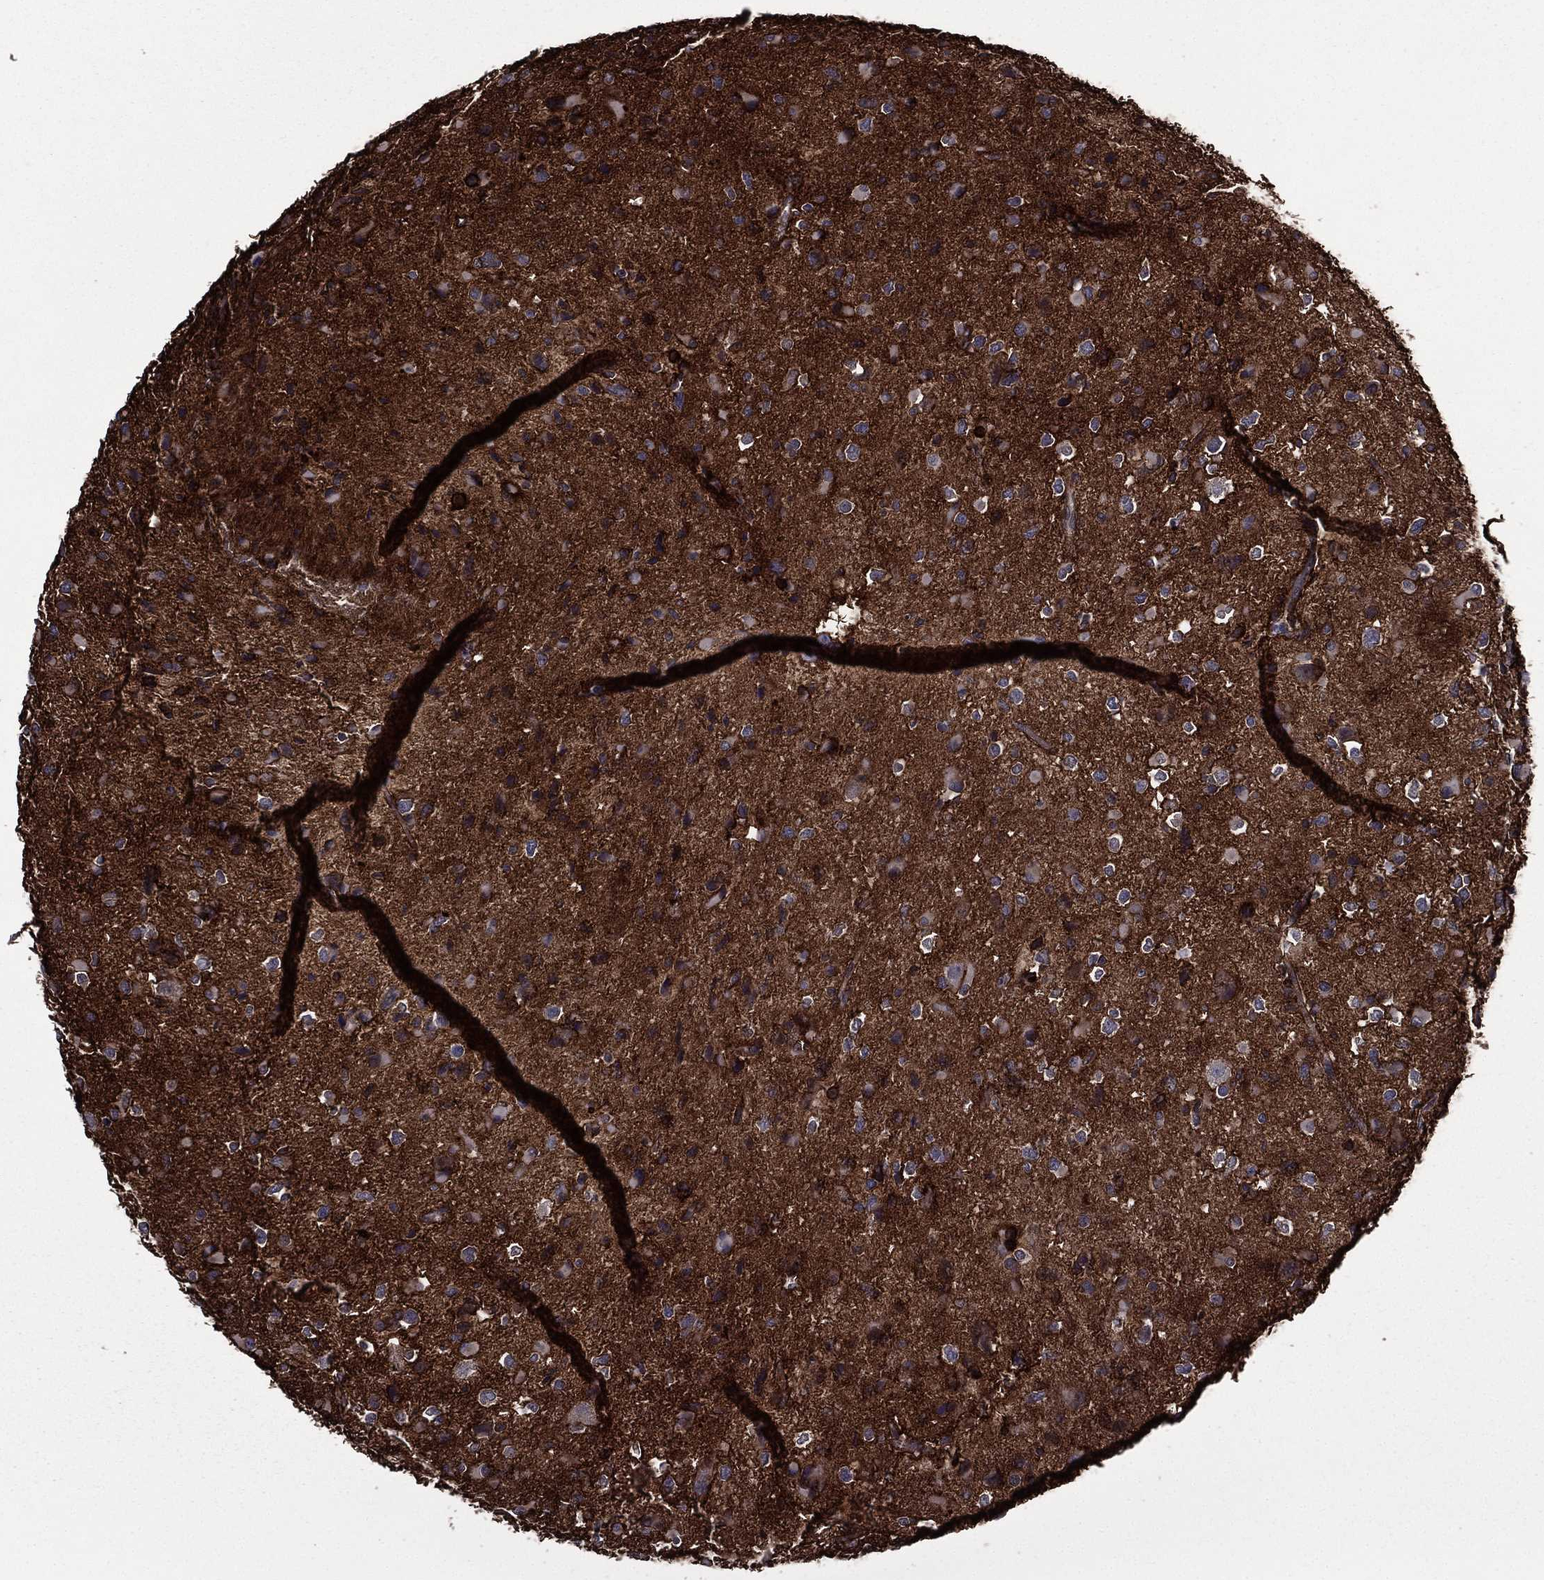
{"staining": {"intensity": "strong", "quantity": "<25%", "location": "cytoplasmic/membranous"}, "tissue": "glioma", "cell_type": "Tumor cells", "image_type": "cancer", "snomed": [{"axis": "morphology", "description": "Glioma, malignant, Low grade"}, {"axis": "topography", "description": "Brain"}], "caption": "Protein staining of low-grade glioma (malignant) tissue displays strong cytoplasmic/membranous positivity in approximately <25% of tumor cells.", "gene": "PLPP3", "patient": {"sex": "female", "age": 32}}